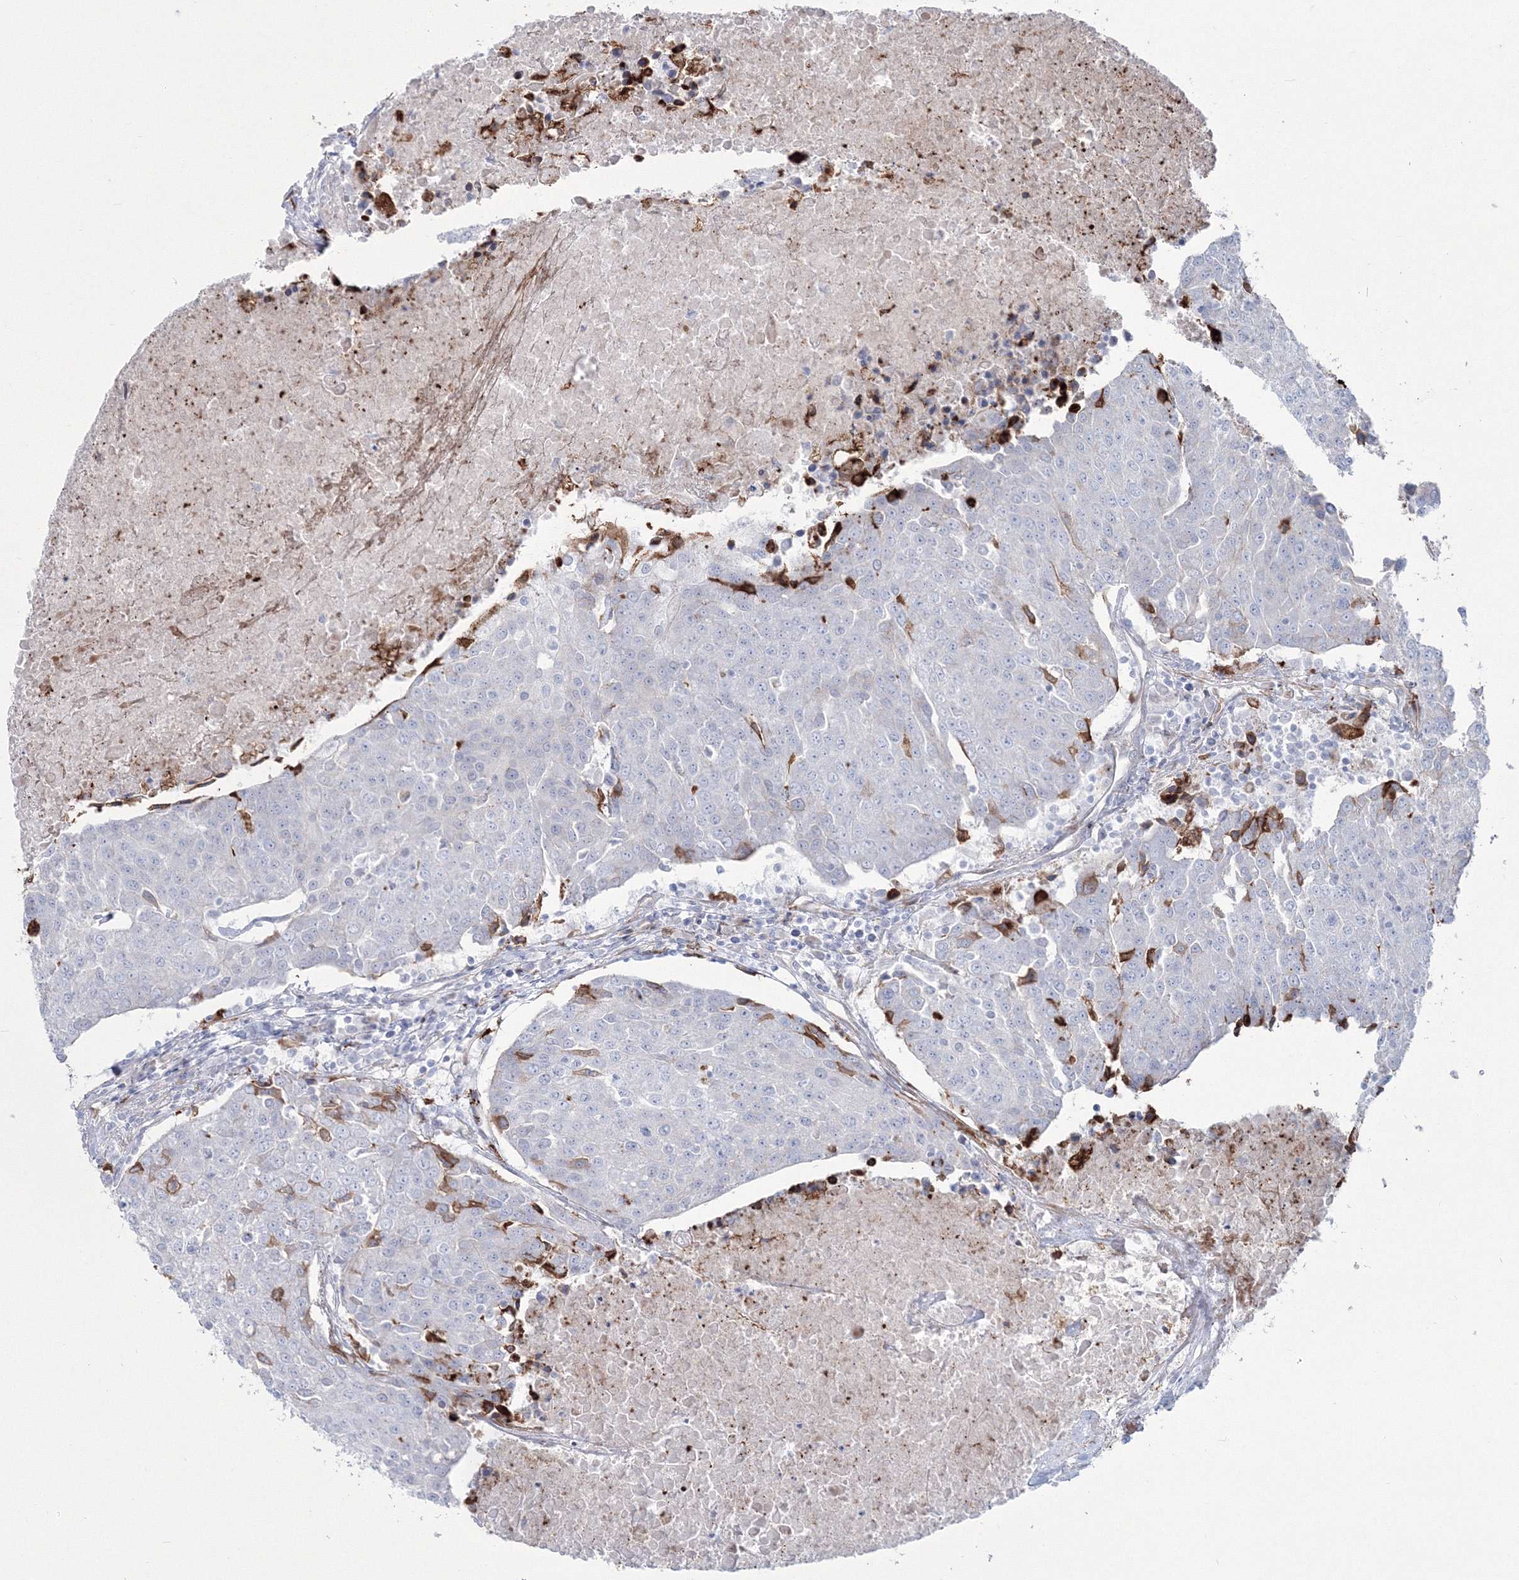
{"staining": {"intensity": "negative", "quantity": "none", "location": "none"}, "tissue": "urothelial cancer", "cell_type": "Tumor cells", "image_type": "cancer", "snomed": [{"axis": "morphology", "description": "Urothelial carcinoma, High grade"}, {"axis": "topography", "description": "Urinary bladder"}], "caption": "The immunohistochemistry image has no significant staining in tumor cells of urothelial cancer tissue. The staining is performed using DAB (3,3'-diaminobenzidine) brown chromogen with nuclei counter-stained in using hematoxylin.", "gene": "HYAL2", "patient": {"sex": "female", "age": 85}}